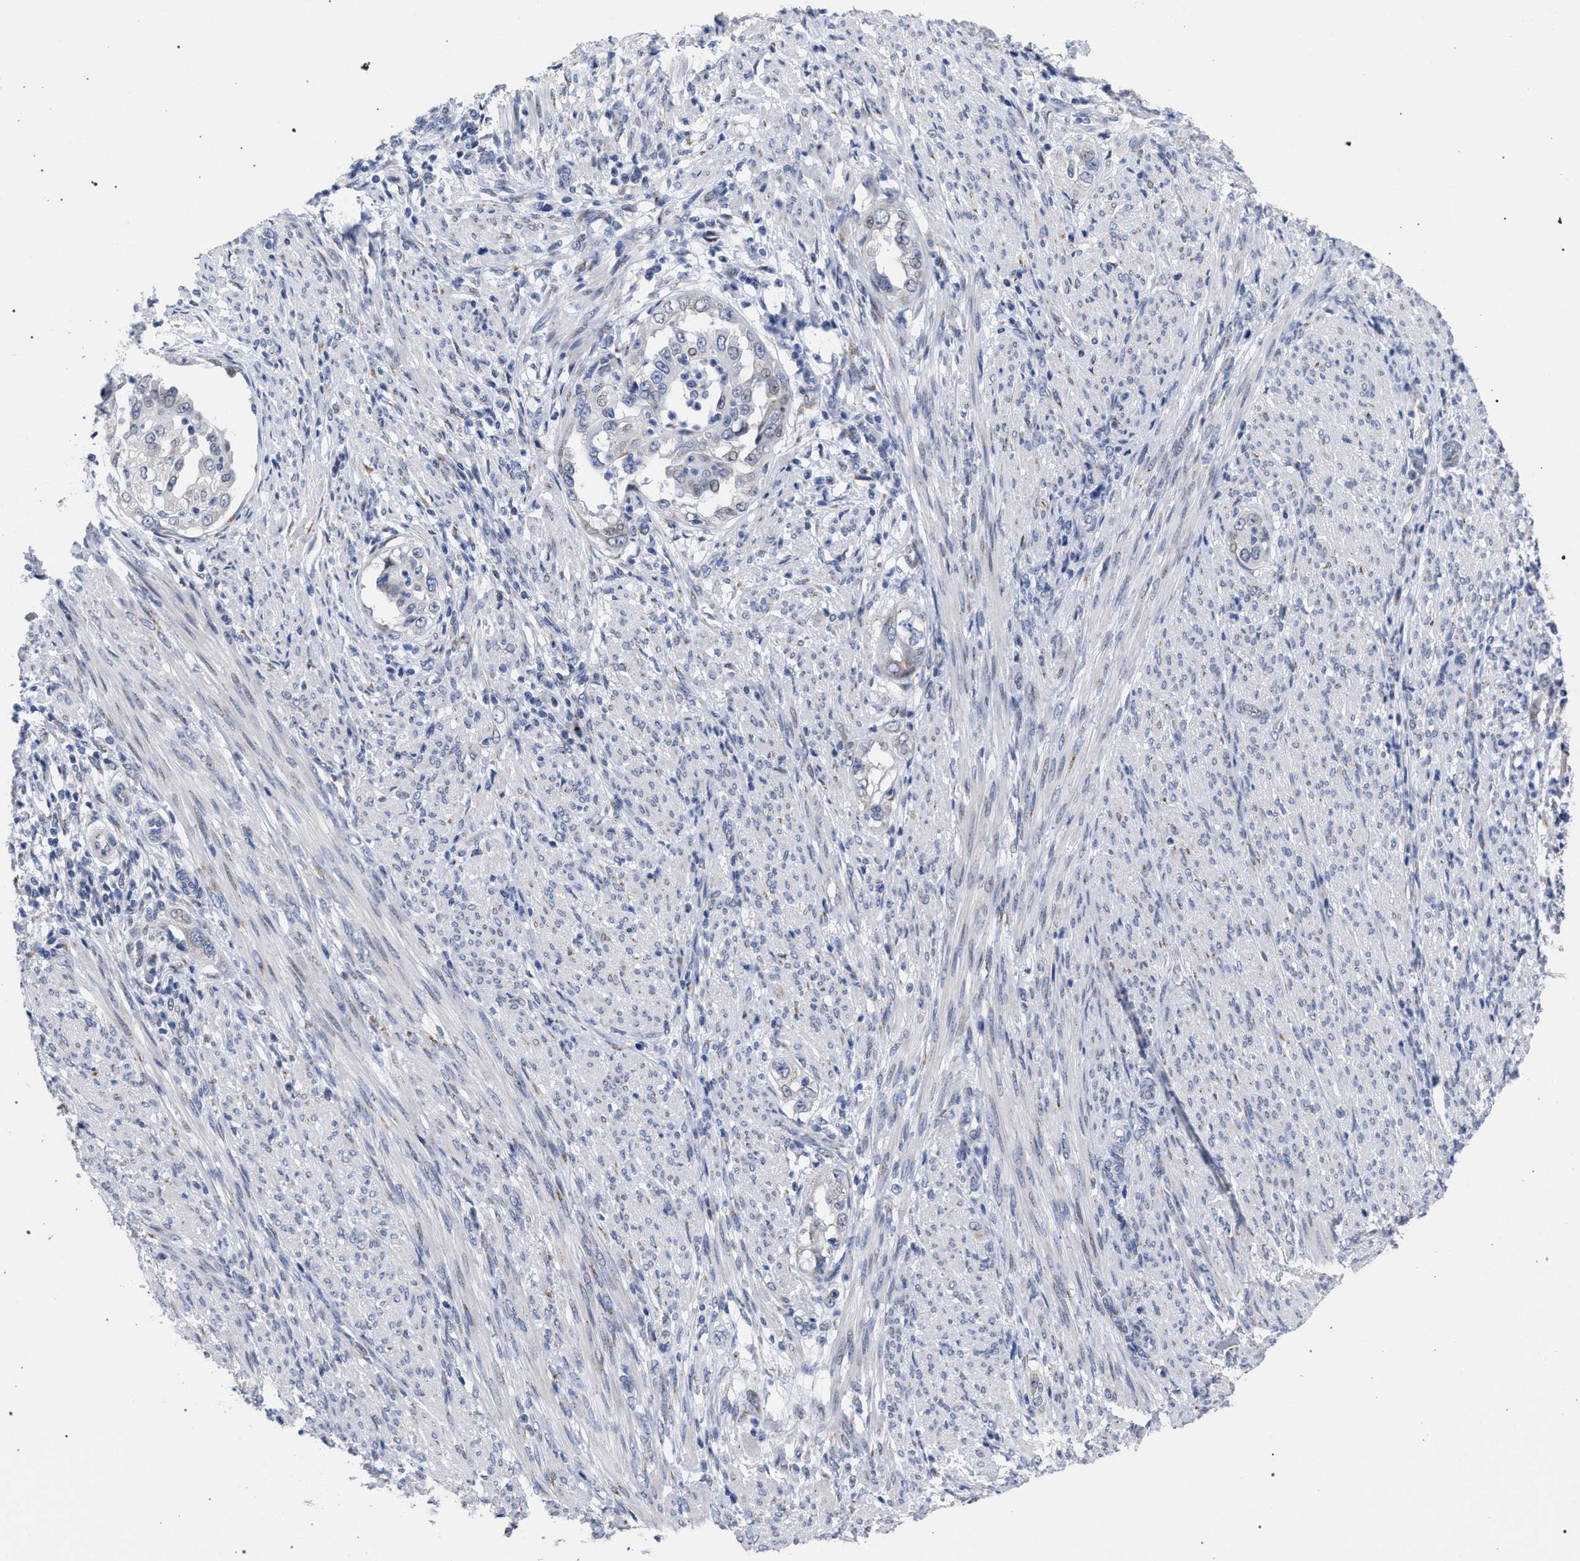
{"staining": {"intensity": "negative", "quantity": "none", "location": "none"}, "tissue": "endometrial cancer", "cell_type": "Tumor cells", "image_type": "cancer", "snomed": [{"axis": "morphology", "description": "Adenocarcinoma, NOS"}, {"axis": "topography", "description": "Endometrium"}], "caption": "Micrograph shows no protein positivity in tumor cells of adenocarcinoma (endometrial) tissue.", "gene": "GOLGA2", "patient": {"sex": "female", "age": 85}}